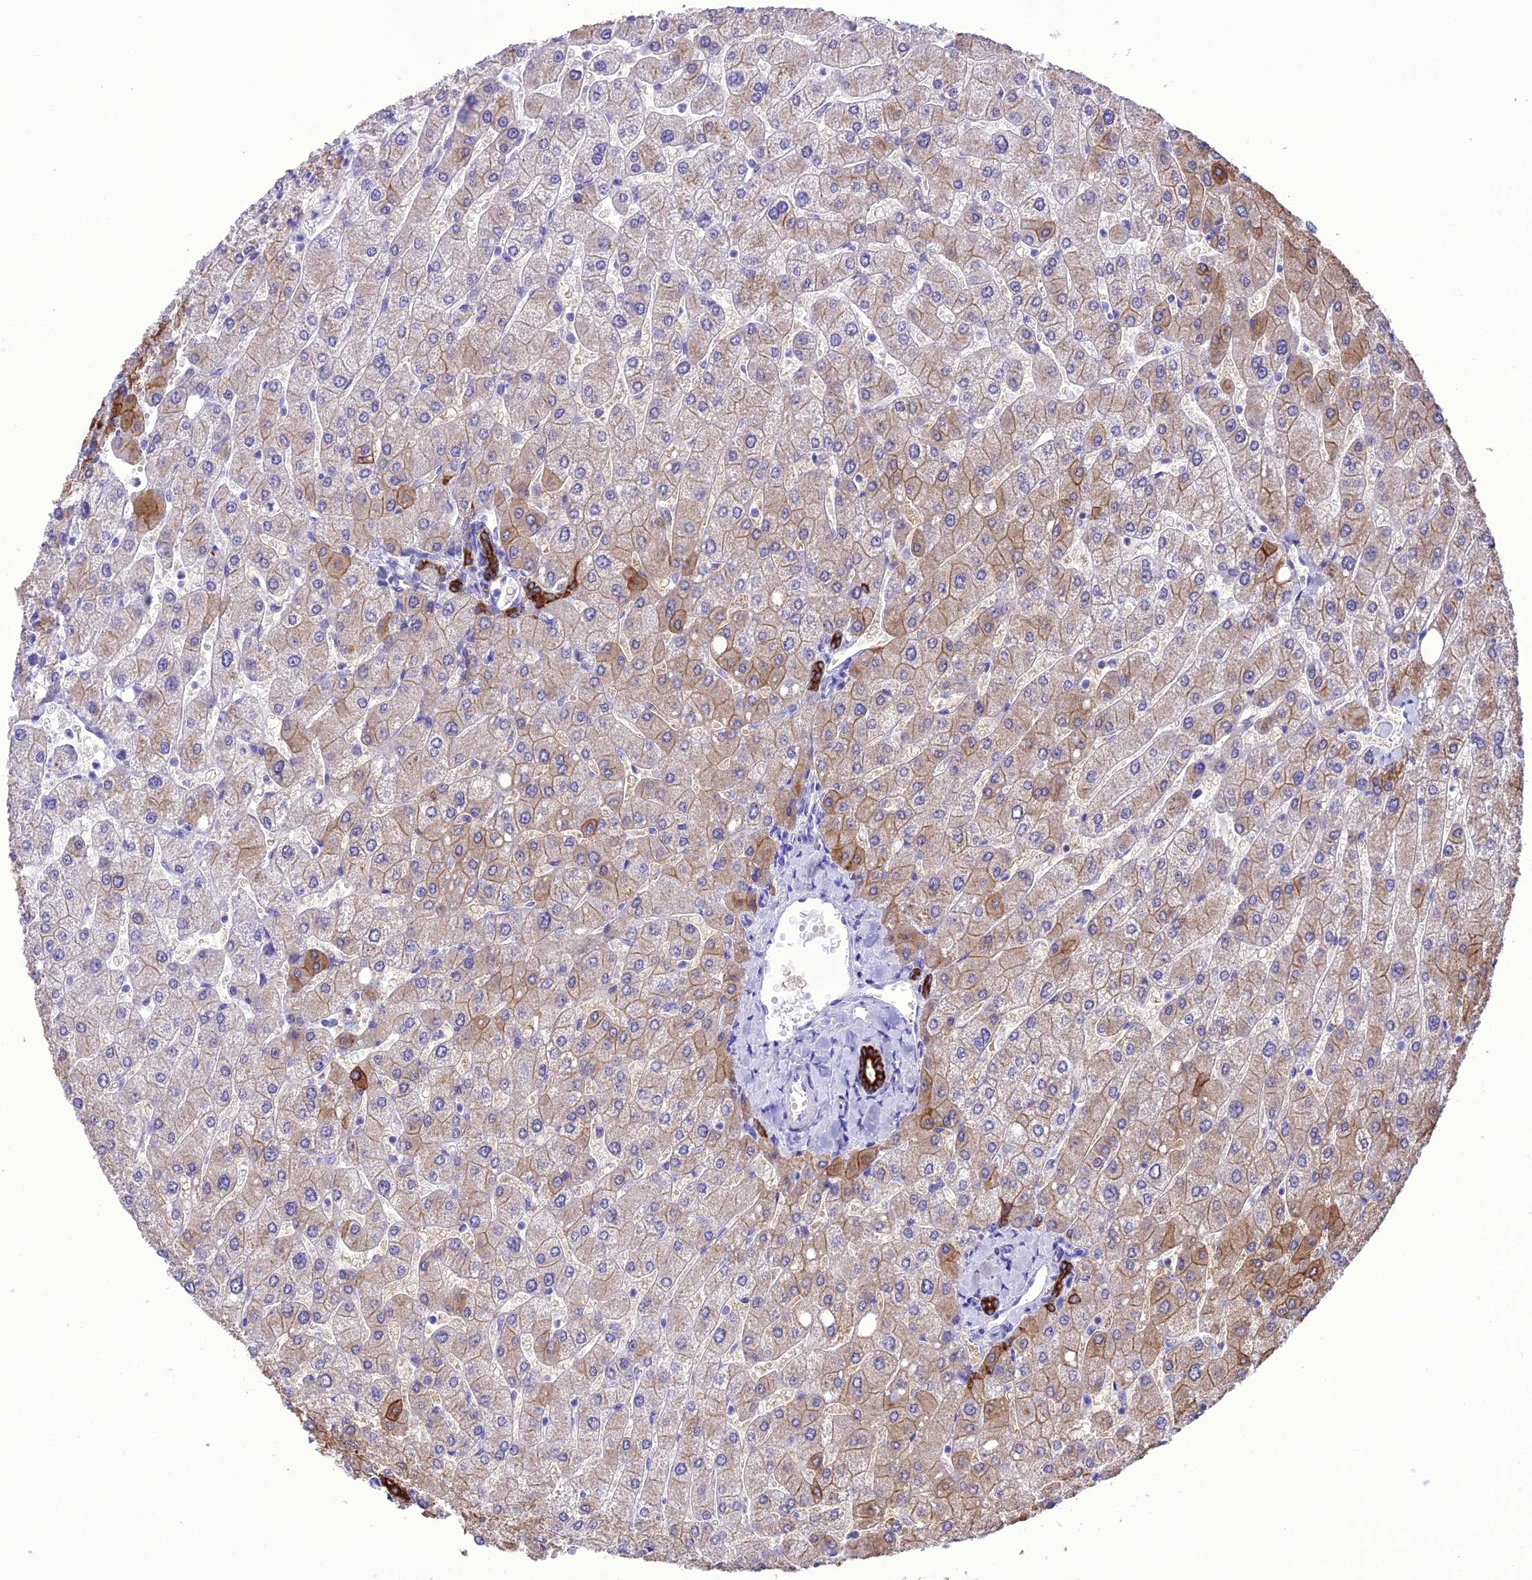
{"staining": {"intensity": "strong", "quantity": ">75%", "location": "cytoplasmic/membranous"}, "tissue": "liver", "cell_type": "Cholangiocytes", "image_type": "normal", "snomed": [{"axis": "morphology", "description": "Normal tissue, NOS"}, {"axis": "topography", "description": "Liver"}], "caption": "The photomicrograph shows staining of normal liver, revealing strong cytoplasmic/membranous protein expression (brown color) within cholangiocytes.", "gene": "VPS52", "patient": {"sex": "male", "age": 55}}